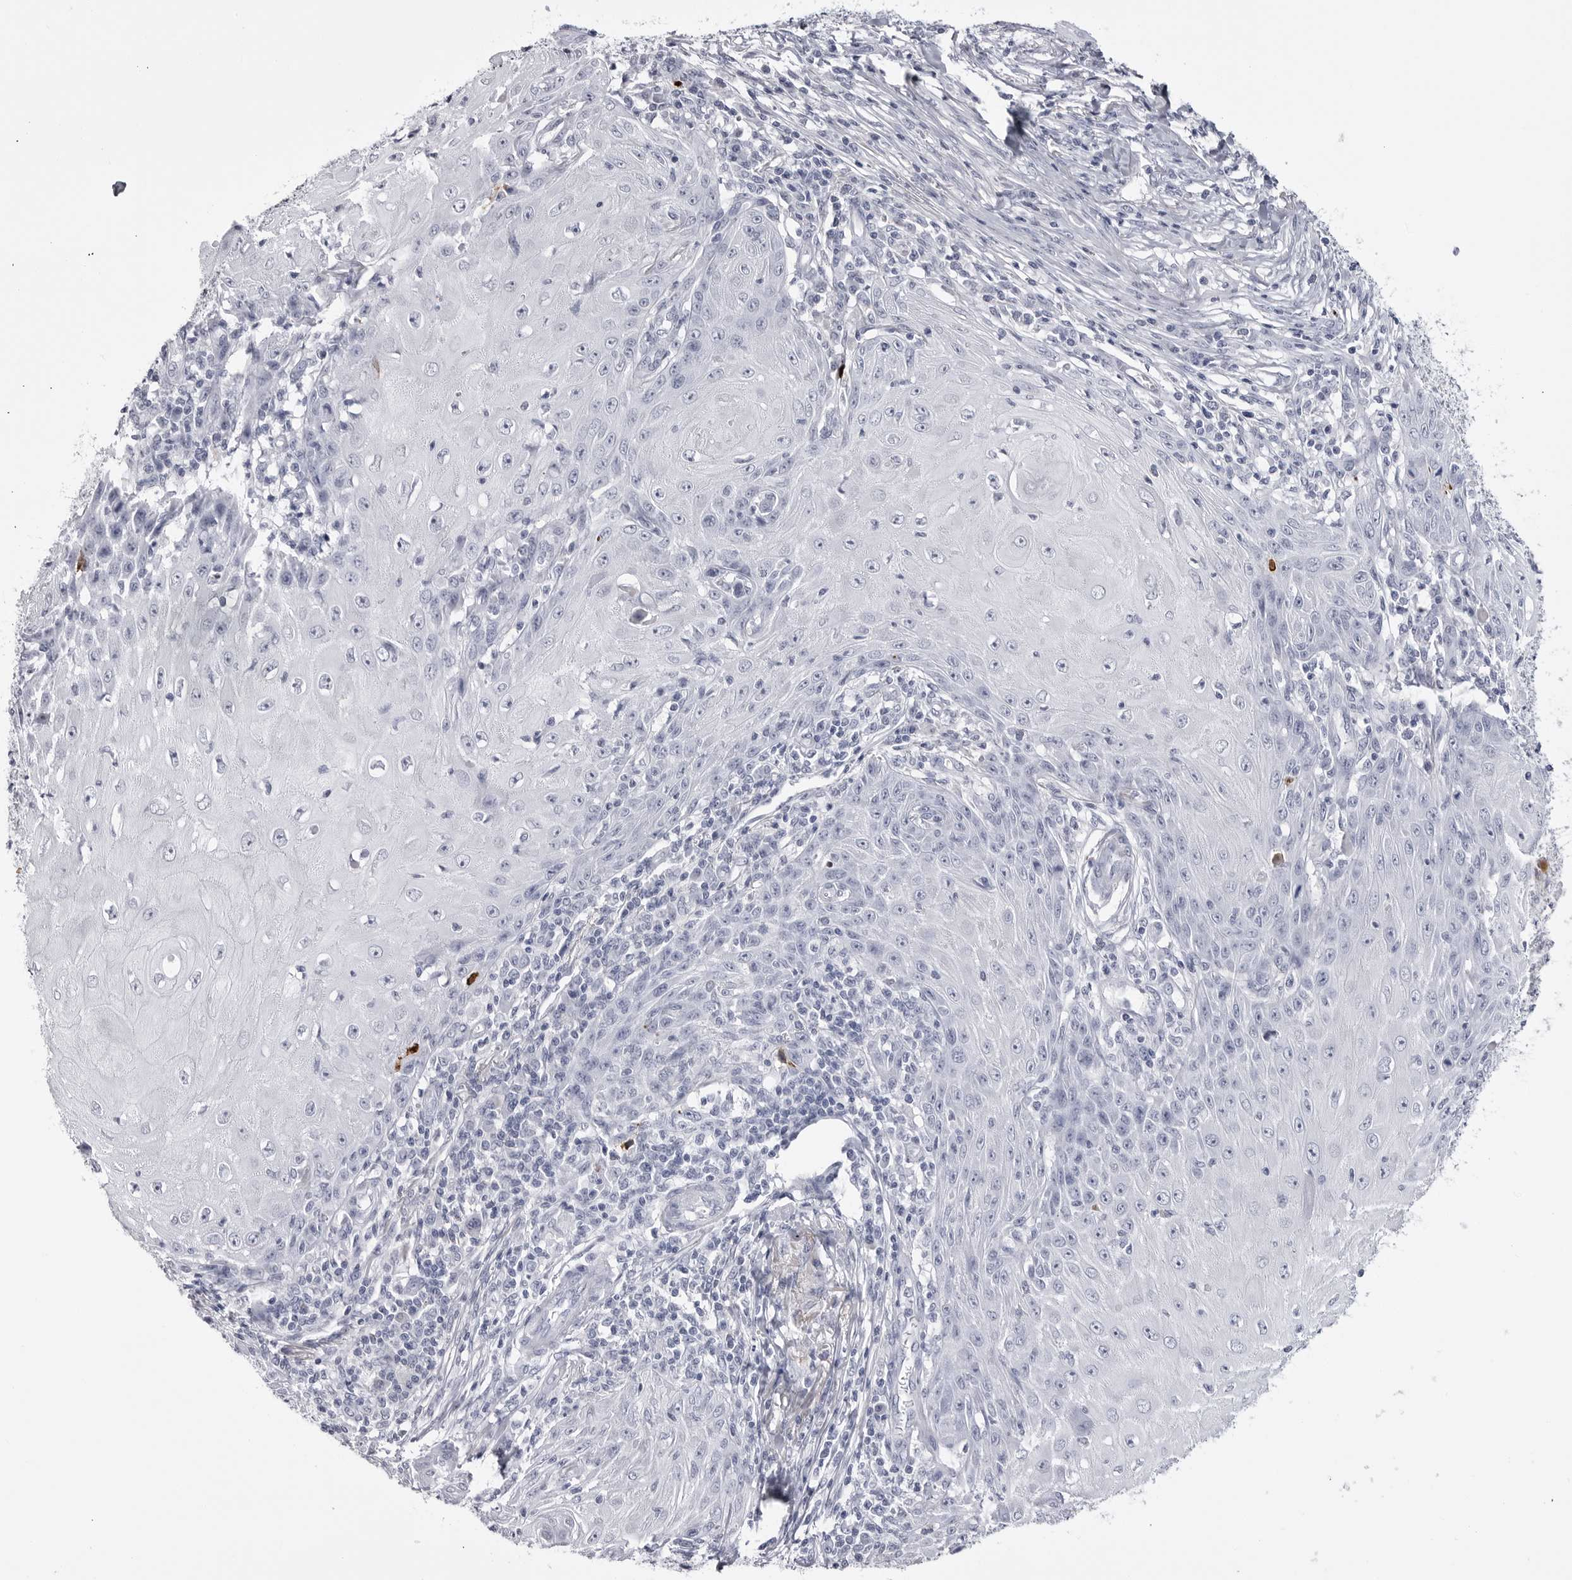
{"staining": {"intensity": "negative", "quantity": "none", "location": "none"}, "tissue": "skin cancer", "cell_type": "Tumor cells", "image_type": "cancer", "snomed": [{"axis": "morphology", "description": "Squamous cell carcinoma, NOS"}, {"axis": "topography", "description": "Skin"}], "caption": "IHC photomicrograph of neoplastic tissue: human skin squamous cell carcinoma stained with DAB (3,3'-diaminobenzidine) displays no significant protein staining in tumor cells.", "gene": "COL26A1", "patient": {"sex": "female", "age": 73}}